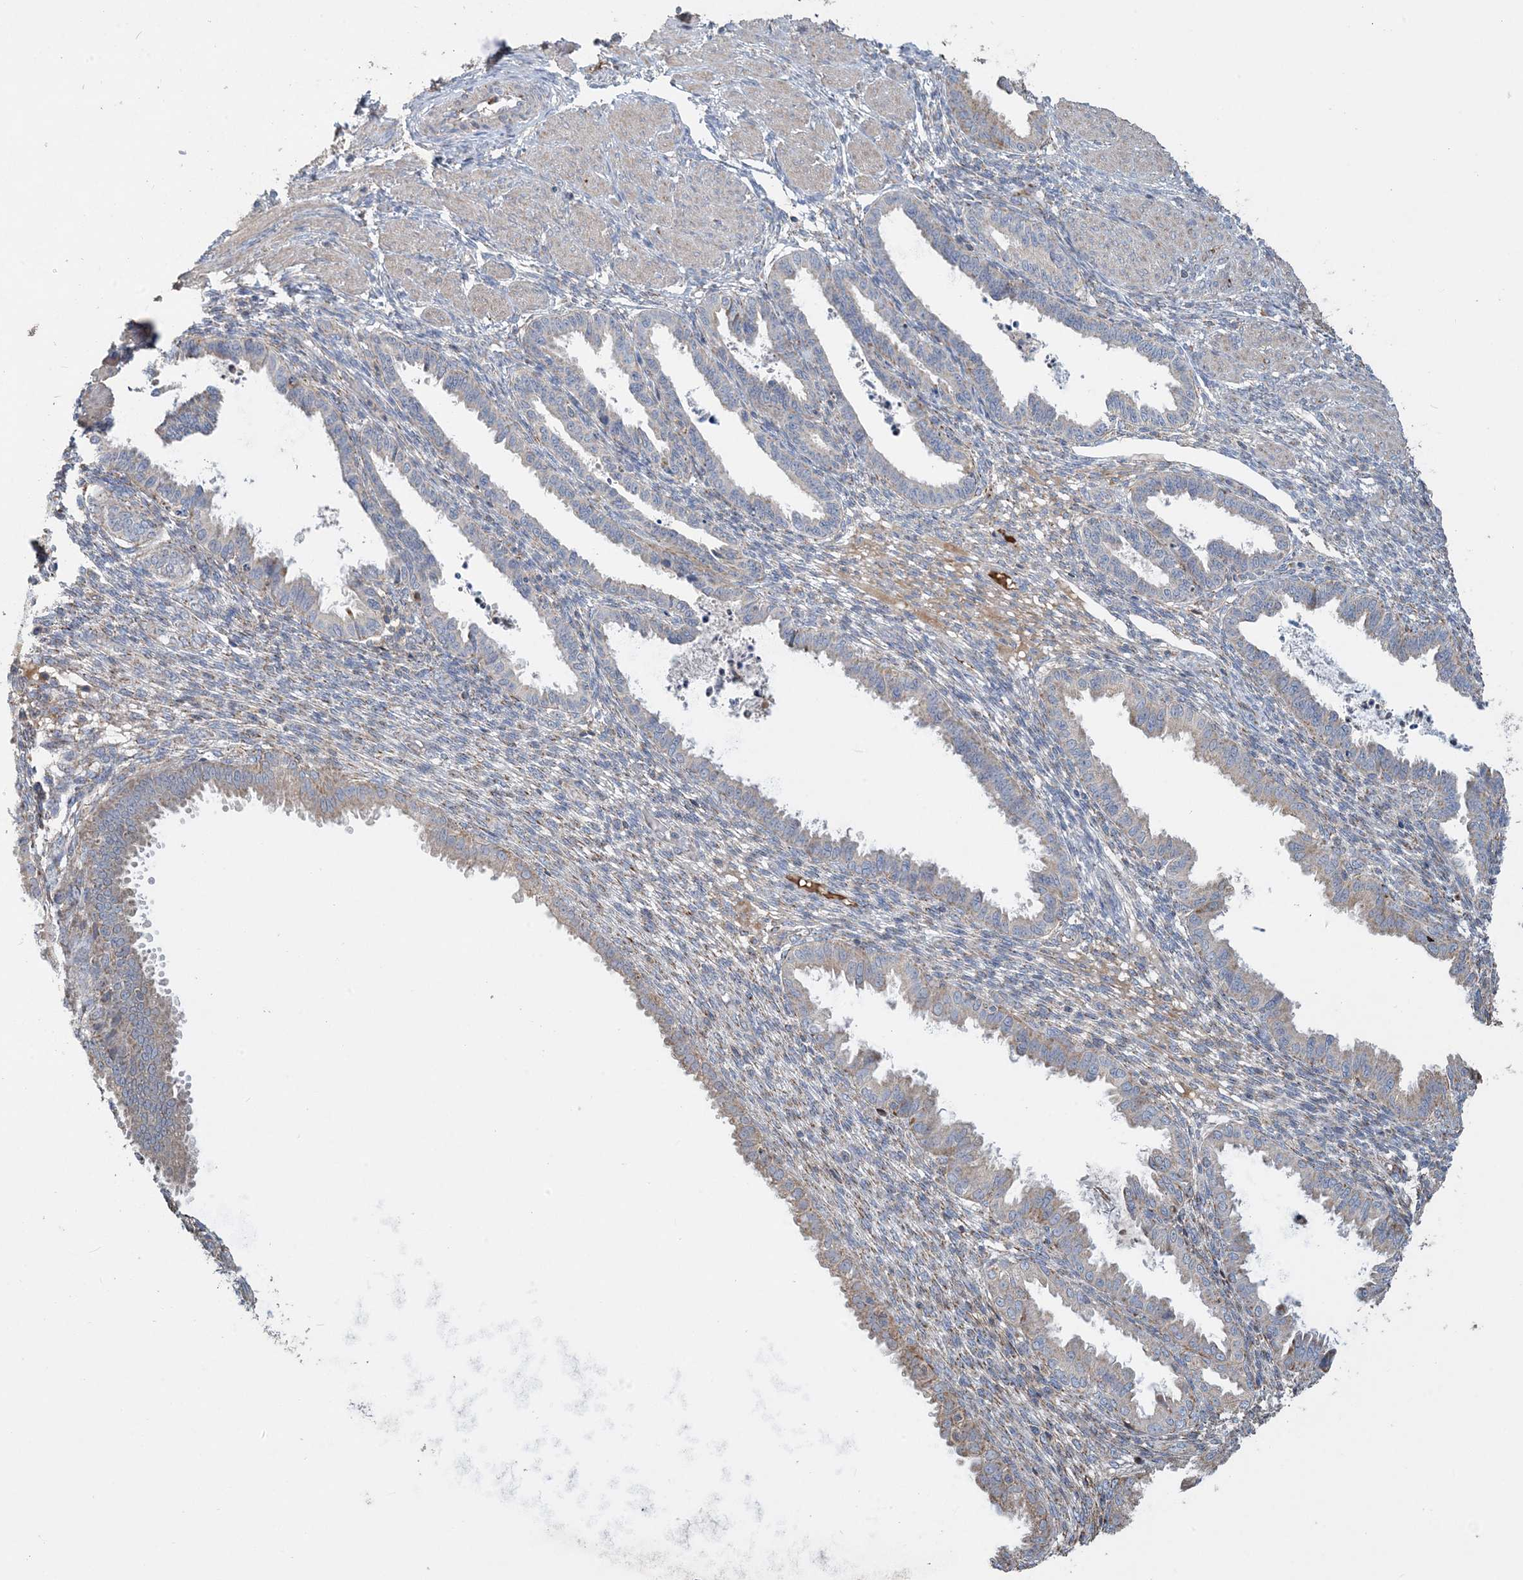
{"staining": {"intensity": "negative", "quantity": "none", "location": "none"}, "tissue": "endometrium", "cell_type": "Cells in endometrial stroma", "image_type": "normal", "snomed": [{"axis": "morphology", "description": "Normal tissue, NOS"}, {"axis": "topography", "description": "Endometrium"}], "caption": "Immunohistochemistry of benign endometrium exhibits no expression in cells in endometrial stroma. (Stains: DAB (3,3'-diaminobenzidine) IHC with hematoxylin counter stain, Microscopy: brightfield microscopy at high magnification).", "gene": "ECHDC1", "patient": {"sex": "female", "age": 33}}